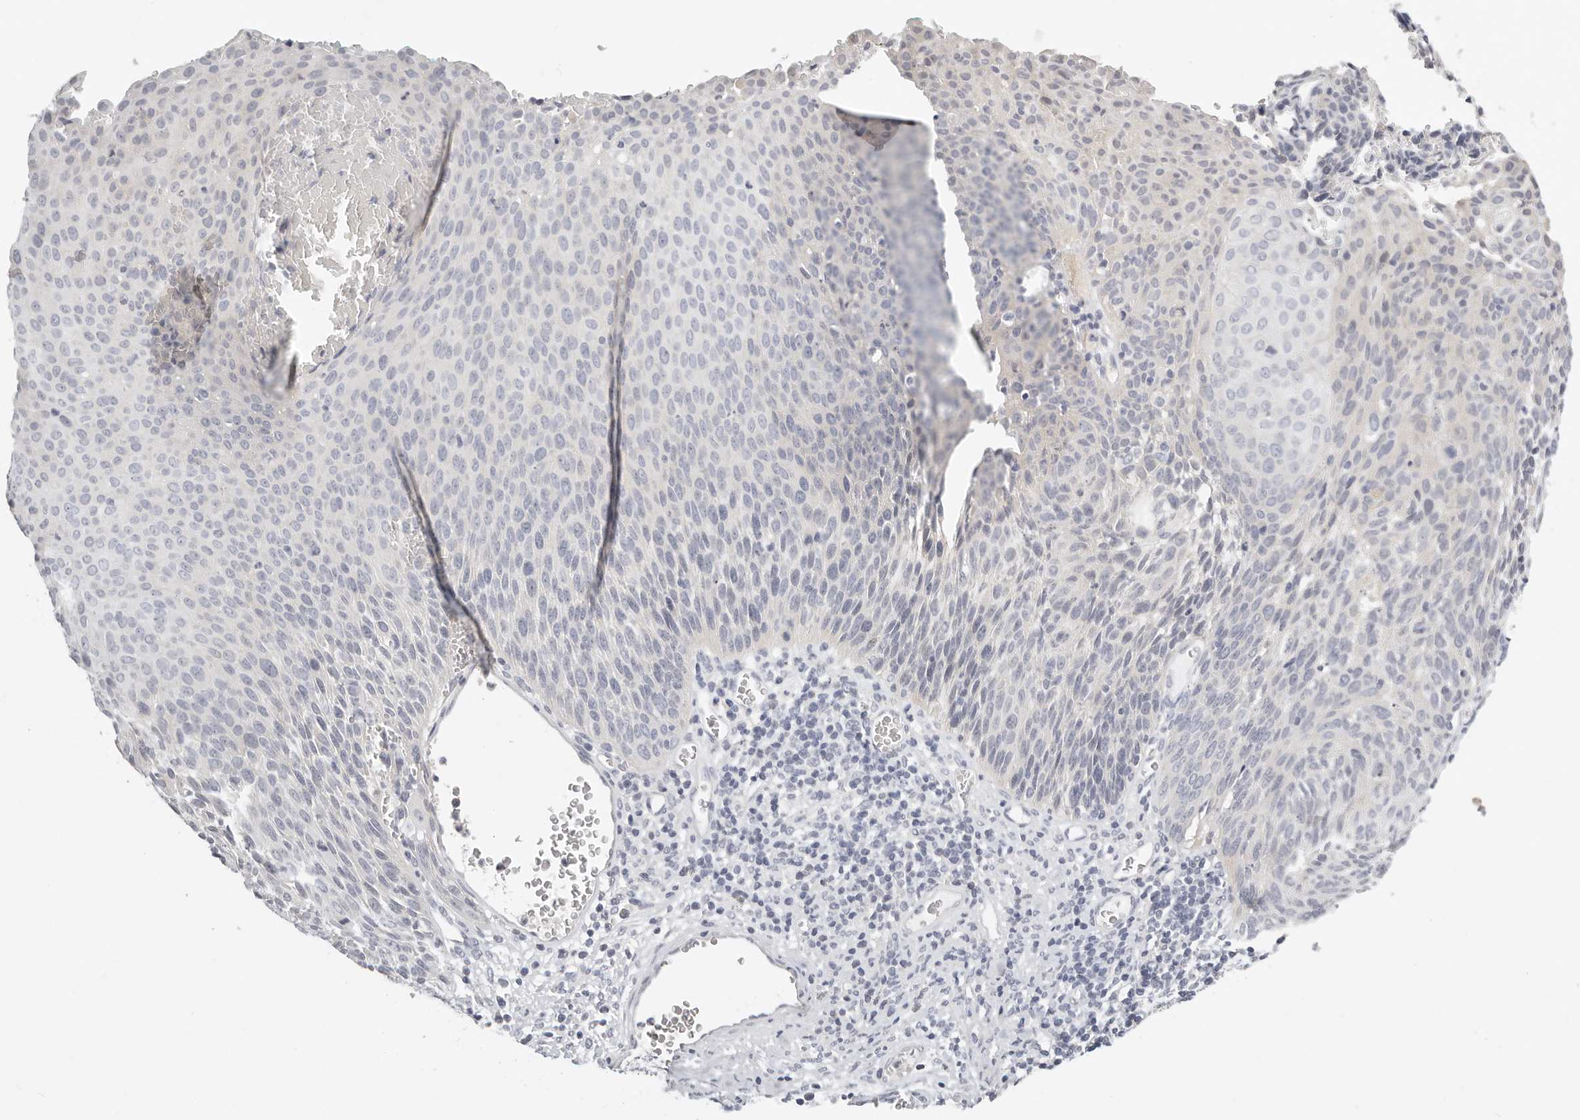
{"staining": {"intensity": "negative", "quantity": "none", "location": "none"}, "tissue": "cervical cancer", "cell_type": "Tumor cells", "image_type": "cancer", "snomed": [{"axis": "morphology", "description": "Squamous cell carcinoma, NOS"}, {"axis": "topography", "description": "Cervix"}], "caption": "The IHC micrograph has no significant positivity in tumor cells of cervical cancer tissue.", "gene": "TMEM63B", "patient": {"sex": "female", "age": 55}}